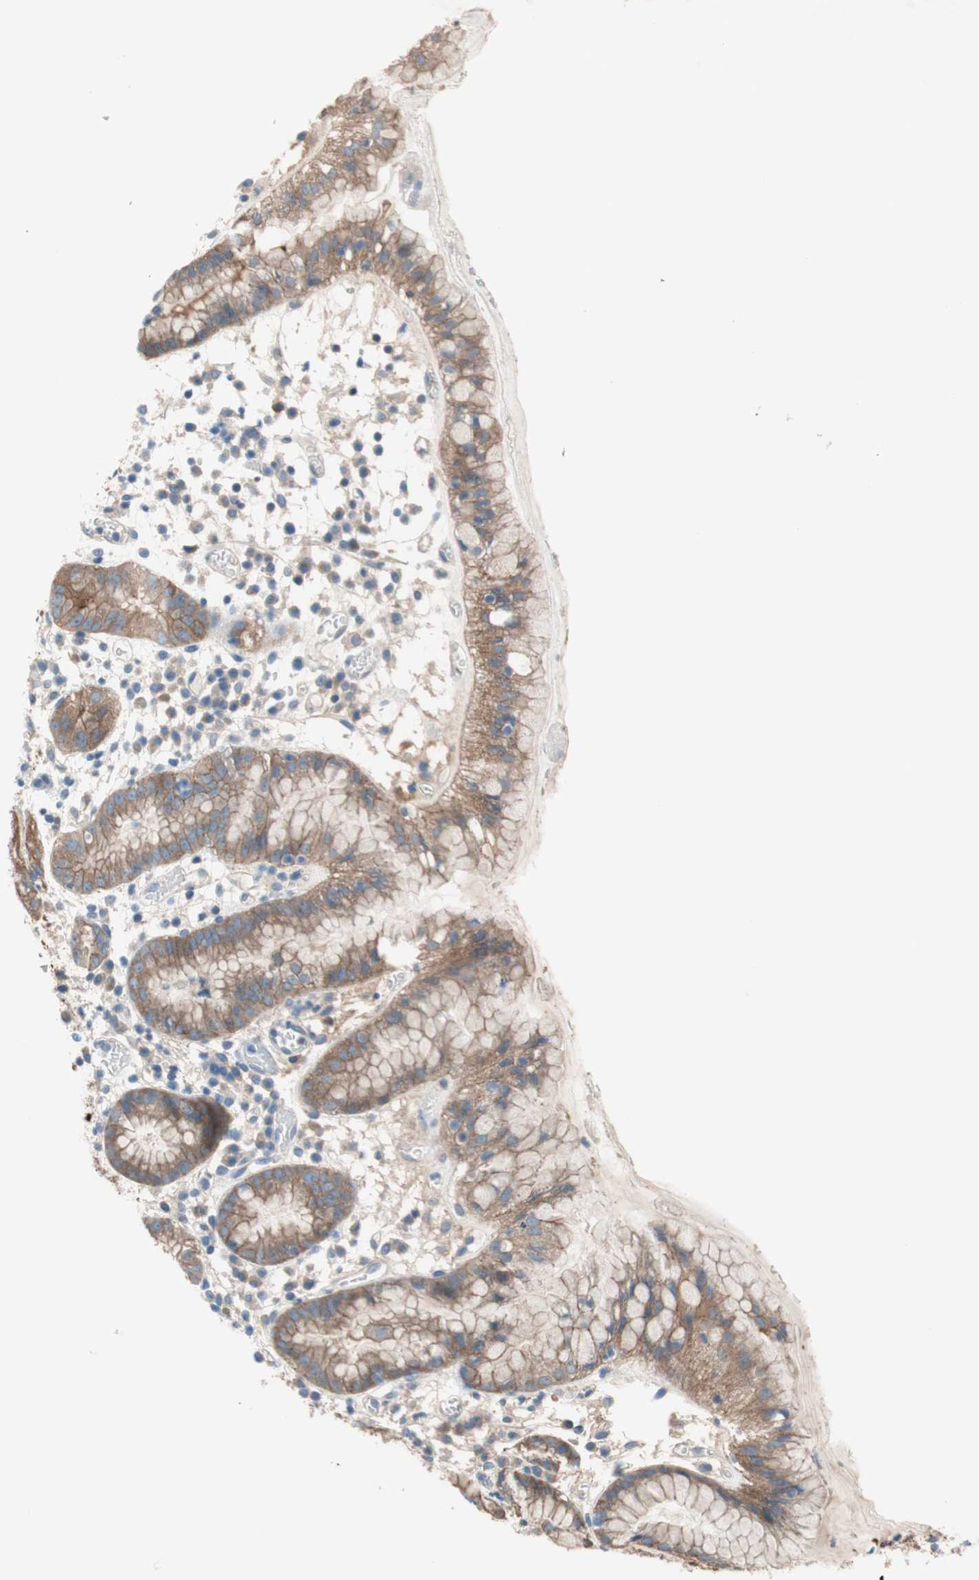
{"staining": {"intensity": "moderate", "quantity": "25%-75%", "location": "cytoplasmic/membranous"}, "tissue": "stomach", "cell_type": "Glandular cells", "image_type": "normal", "snomed": [{"axis": "morphology", "description": "Normal tissue, NOS"}, {"axis": "topography", "description": "Stomach"}, {"axis": "topography", "description": "Stomach, lower"}], "caption": "The immunohistochemical stain shows moderate cytoplasmic/membranous expression in glandular cells of unremarkable stomach.", "gene": "GLUL", "patient": {"sex": "female", "age": 75}}